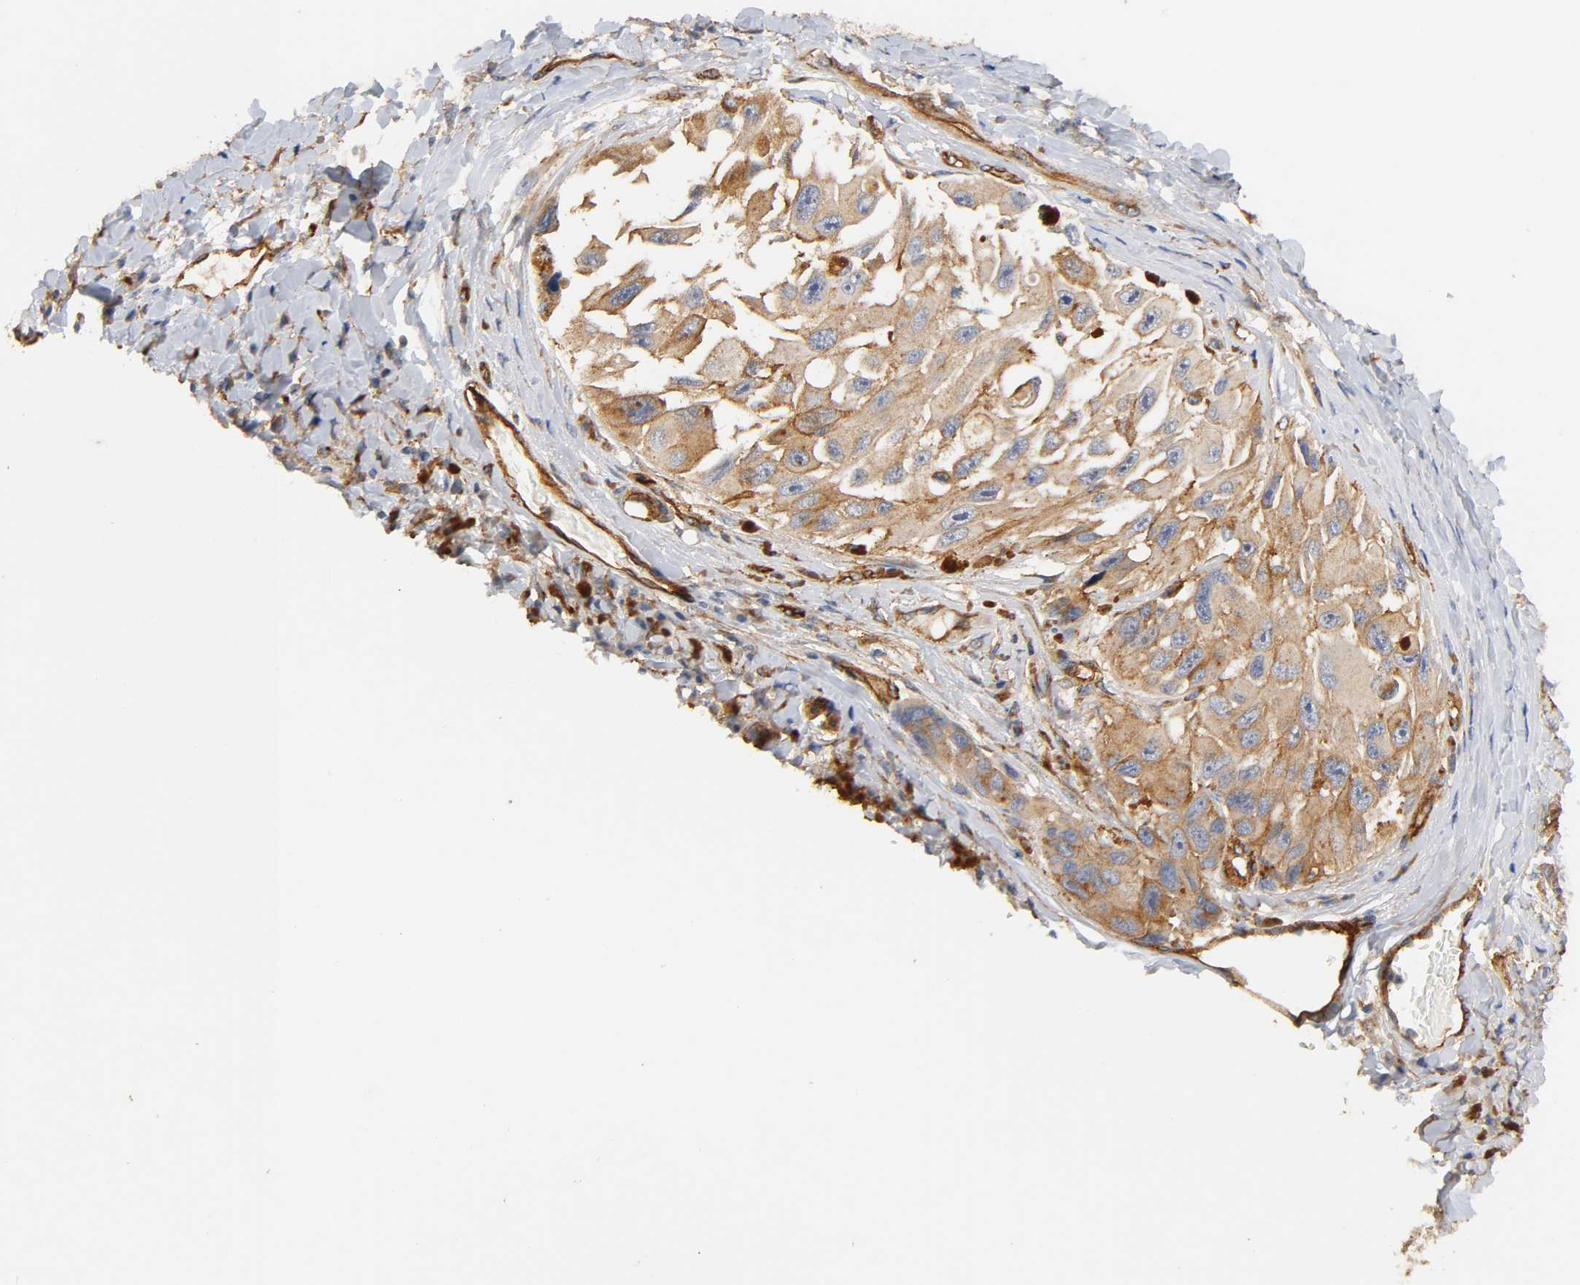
{"staining": {"intensity": "moderate", "quantity": ">75%", "location": "cytoplasmic/membranous"}, "tissue": "melanoma", "cell_type": "Tumor cells", "image_type": "cancer", "snomed": [{"axis": "morphology", "description": "Malignant melanoma, NOS"}, {"axis": "topography", "description": "Skin"}], "caption": "Melanoma stained with a brown dye exhibits moderate cytoplasmic/membranous positive staining in approximately >75% of tumor cells.", "gene": "IFITM3", "patient": {"sex": "female", "age": 73}}